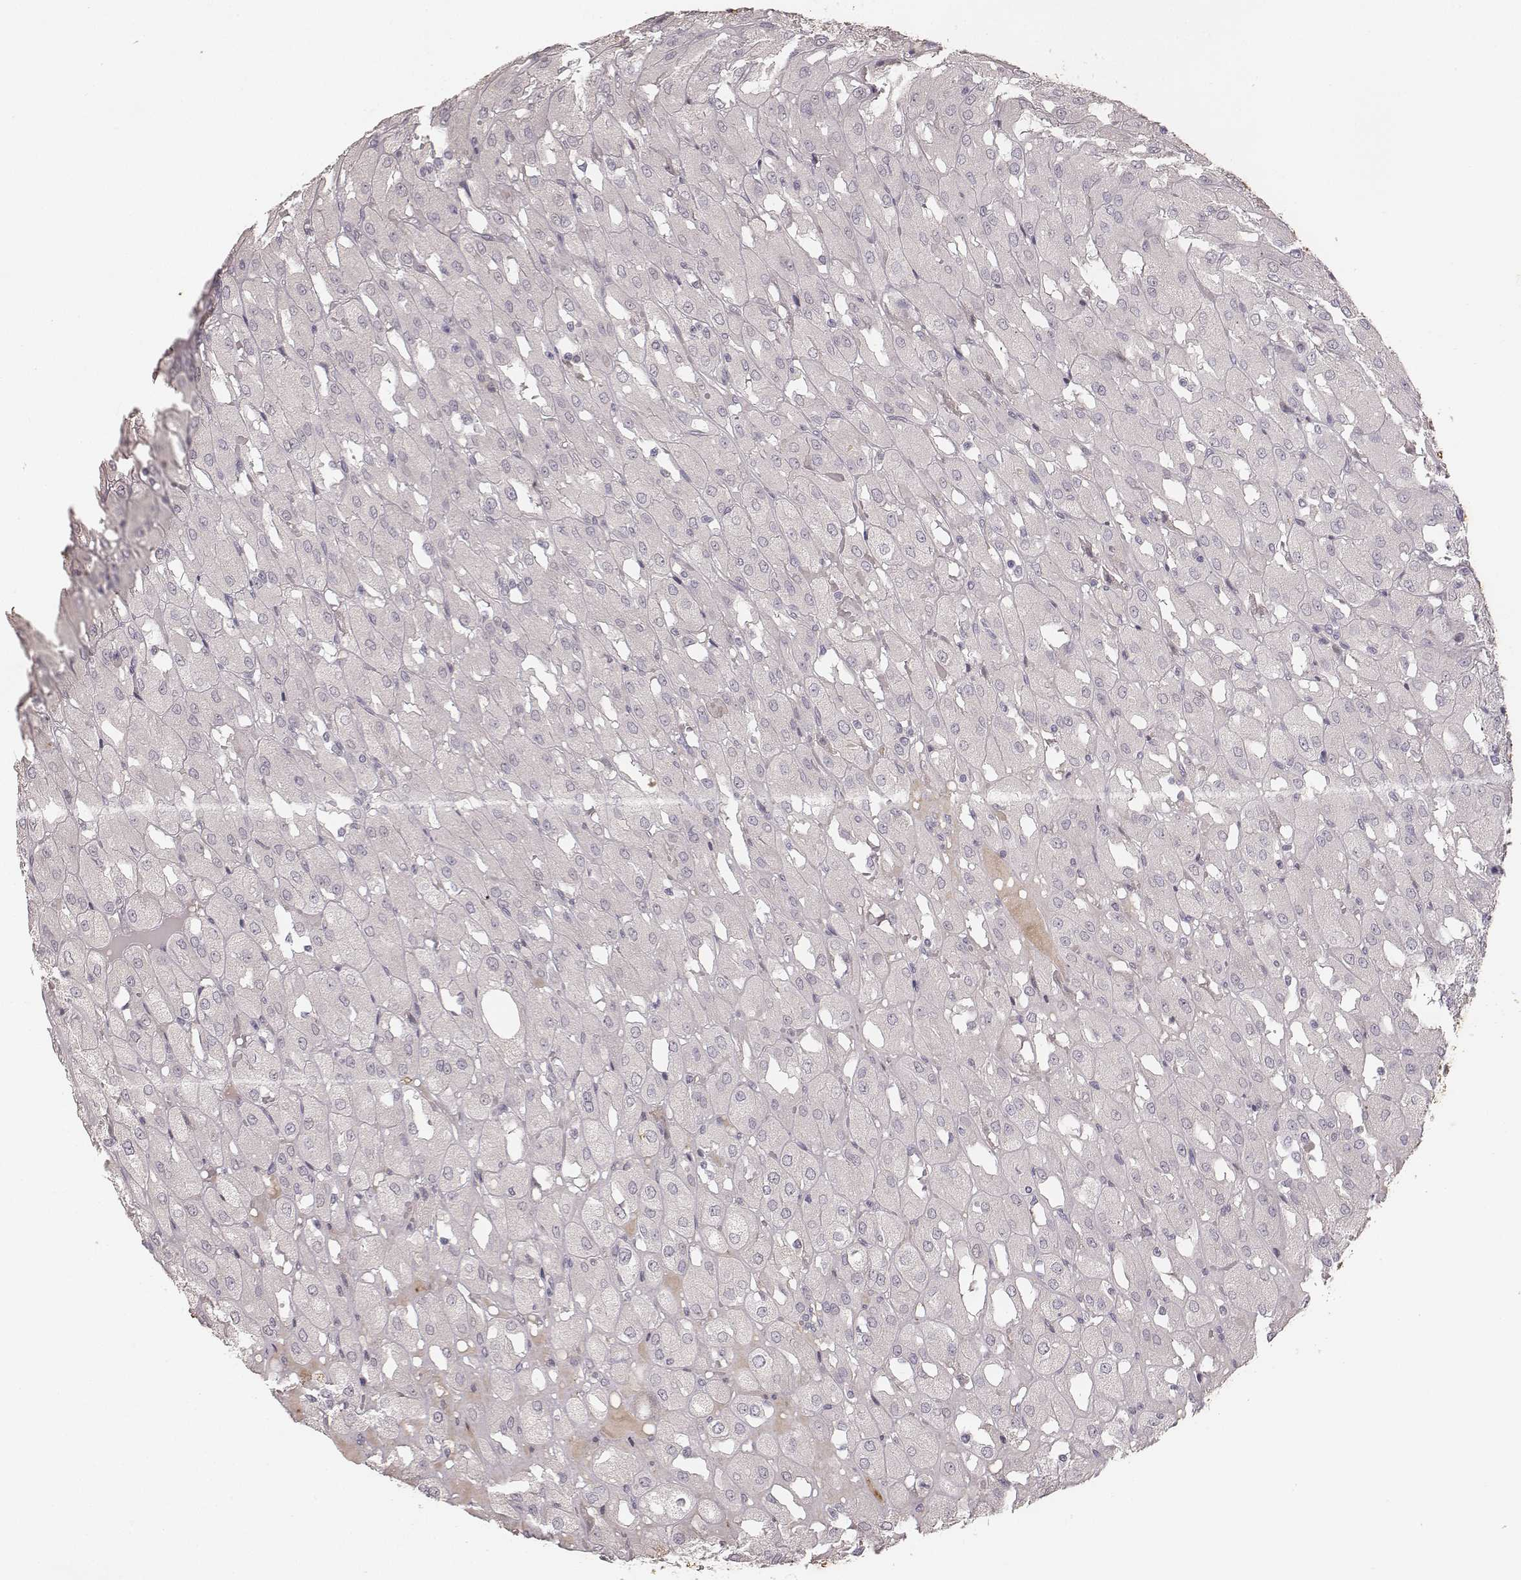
{"staining": {"intensity": "negative", "quantity": "none", "location": "none"}, "tissue": "renal cancer", "cell_type": "Tumor cells", "image_type": "cancer", "snomed": [{"axis": "morphology", "description": "Adenocarcinoma, NOS"}, {"axis": "topography", "description": "Kidney"}], "caption": "Tumor cells are negative for brown protein staining in renal cancer.", "gene": "MADCAM1", "patient": {"sex": "male", "age": 72}}